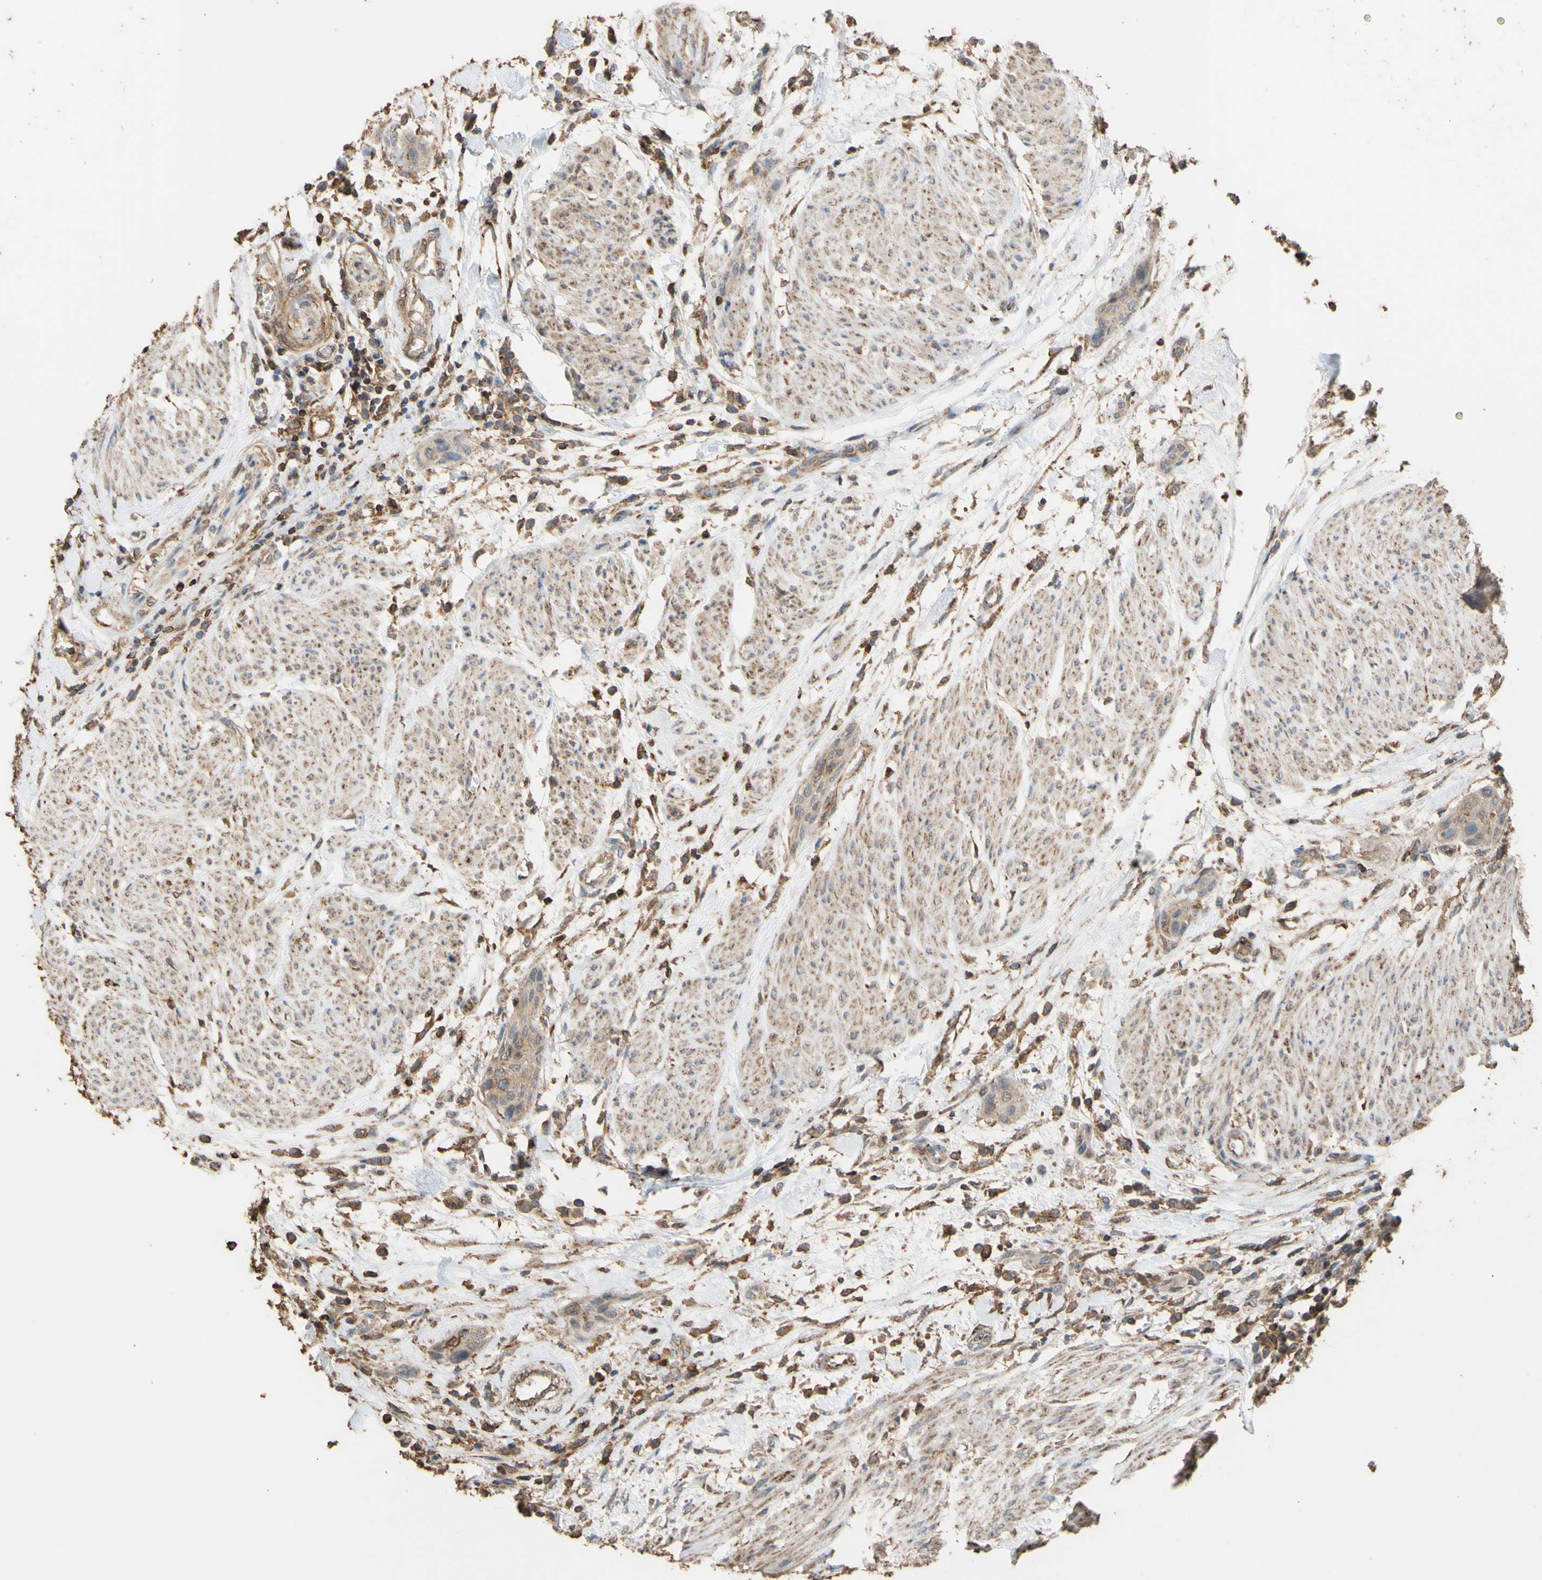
{"staining": {"intensity": "weak", "quantity": ">75%", "location": "cytoplasmic/membranous"}, "tissue": "urothelial cancer", "cell_type": "Tumor cells", "image_type": "cancer", "snomed": [{"axis": "morphology", "description": "Urothelial carcinoma, High grade"}, {"axis": "topography", "description": "Urinary bladder"}], "caption": "Urothelial carcinoma (high-grade) stained for a protein exhibits weak cytoplasmic/membranous positivity in tumor cells.", "gene": "ALDH9A1", "patient": {"sex": "male", "age": 35}}